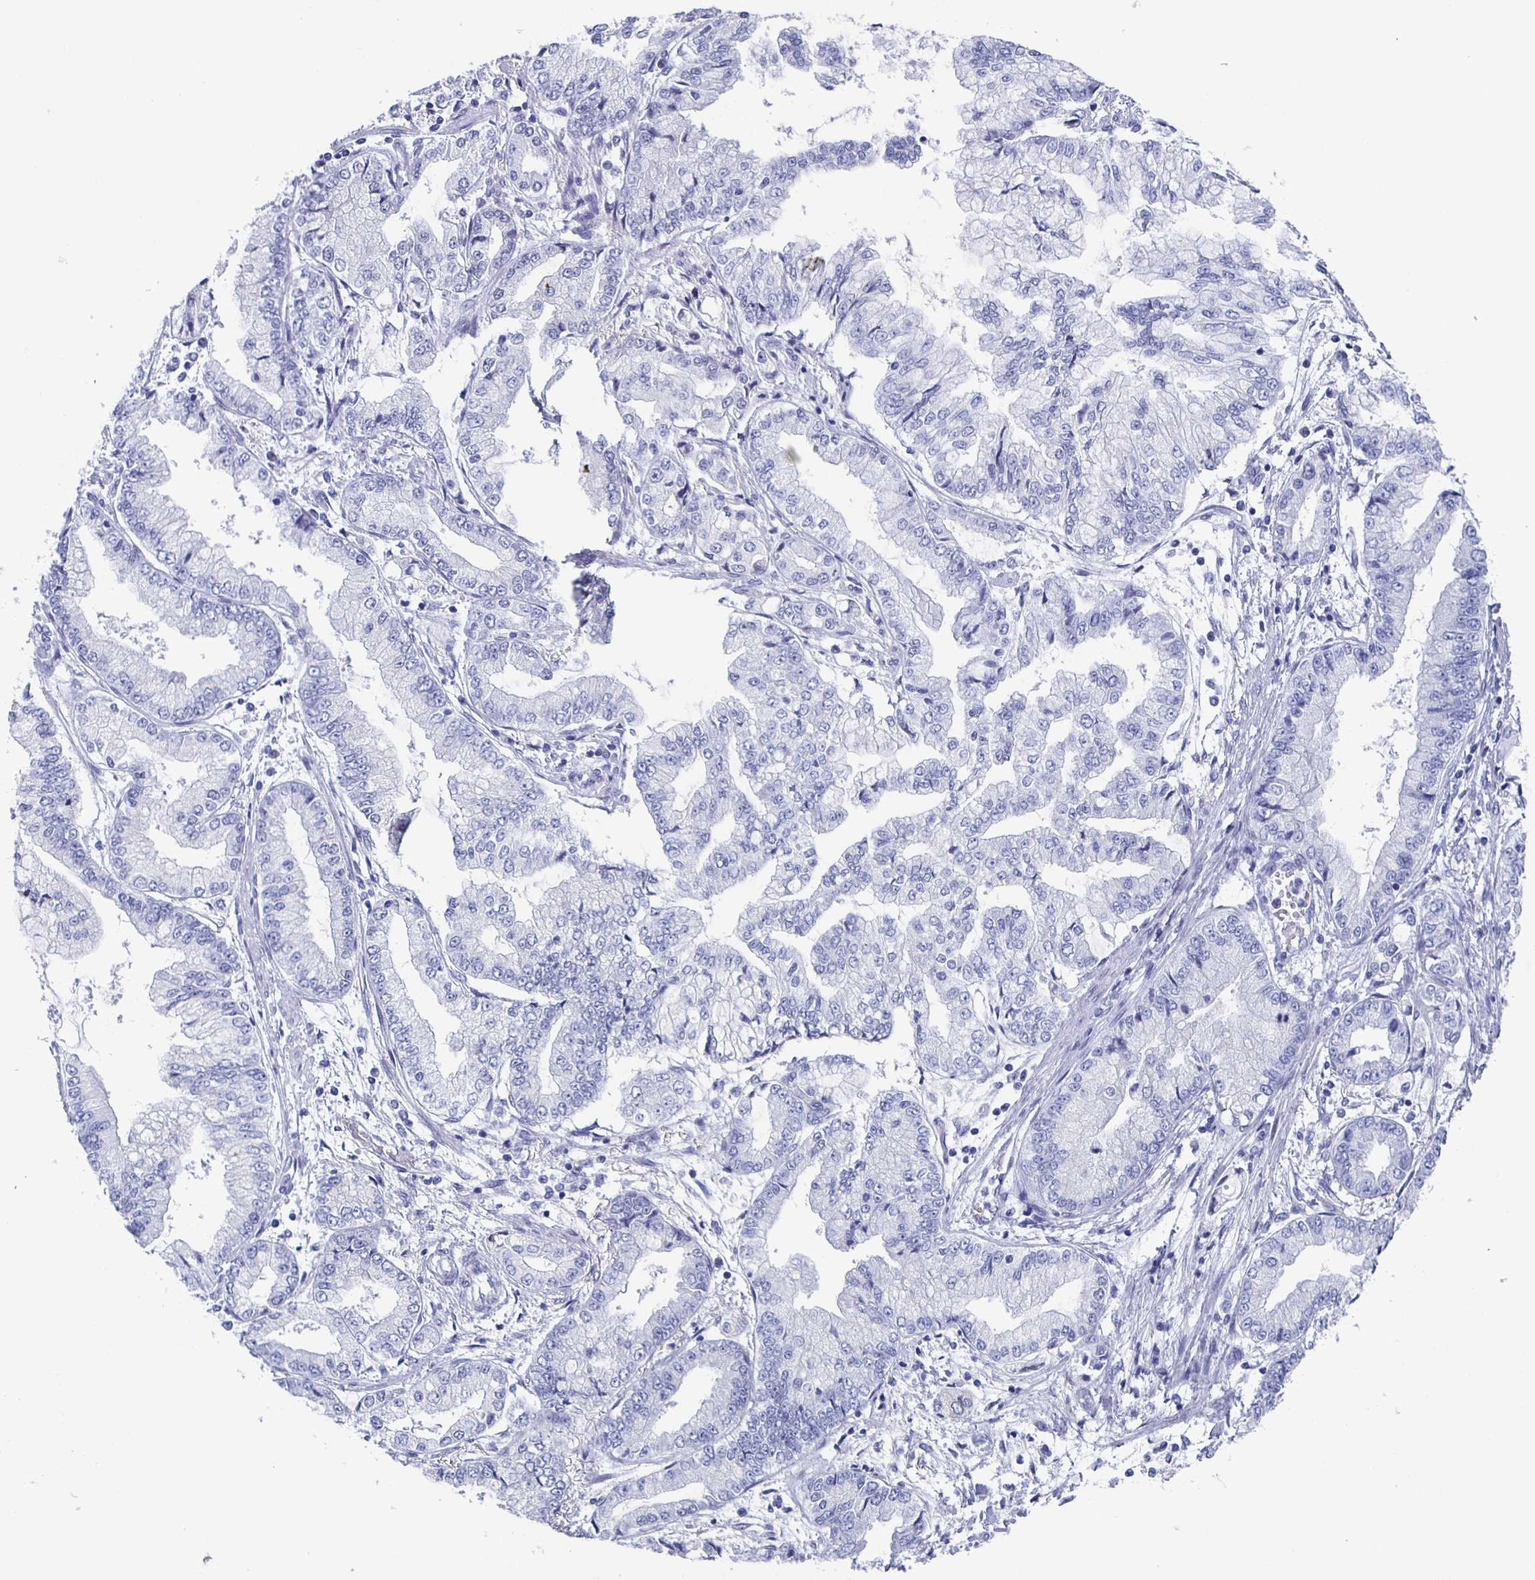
{"staining": {"intensity": "negative", "quantity": "none", "location": "none"}, "tissue": "stomach cancer", "cell_type": "Tumor cells", "image_type": "cancer", "snomed": [{"axis": "morphology", "description": "Adenocarcinoma, NOS"}, {"axis": "topography", "description": "Stomach, upper"}], "caption": "High power microscopy histopathology image of an IHC photomicrograph of stomach adenocarcinoma, revealing no significant staining in tumor cells. Brightfield microscopy of immunohistochemistry (IHC) stained with DAB (brown) and hematoxylin (blue), captured at high magnification.", "gene": "CCDC17", "patient": {"sex": "female", "age": 74}}